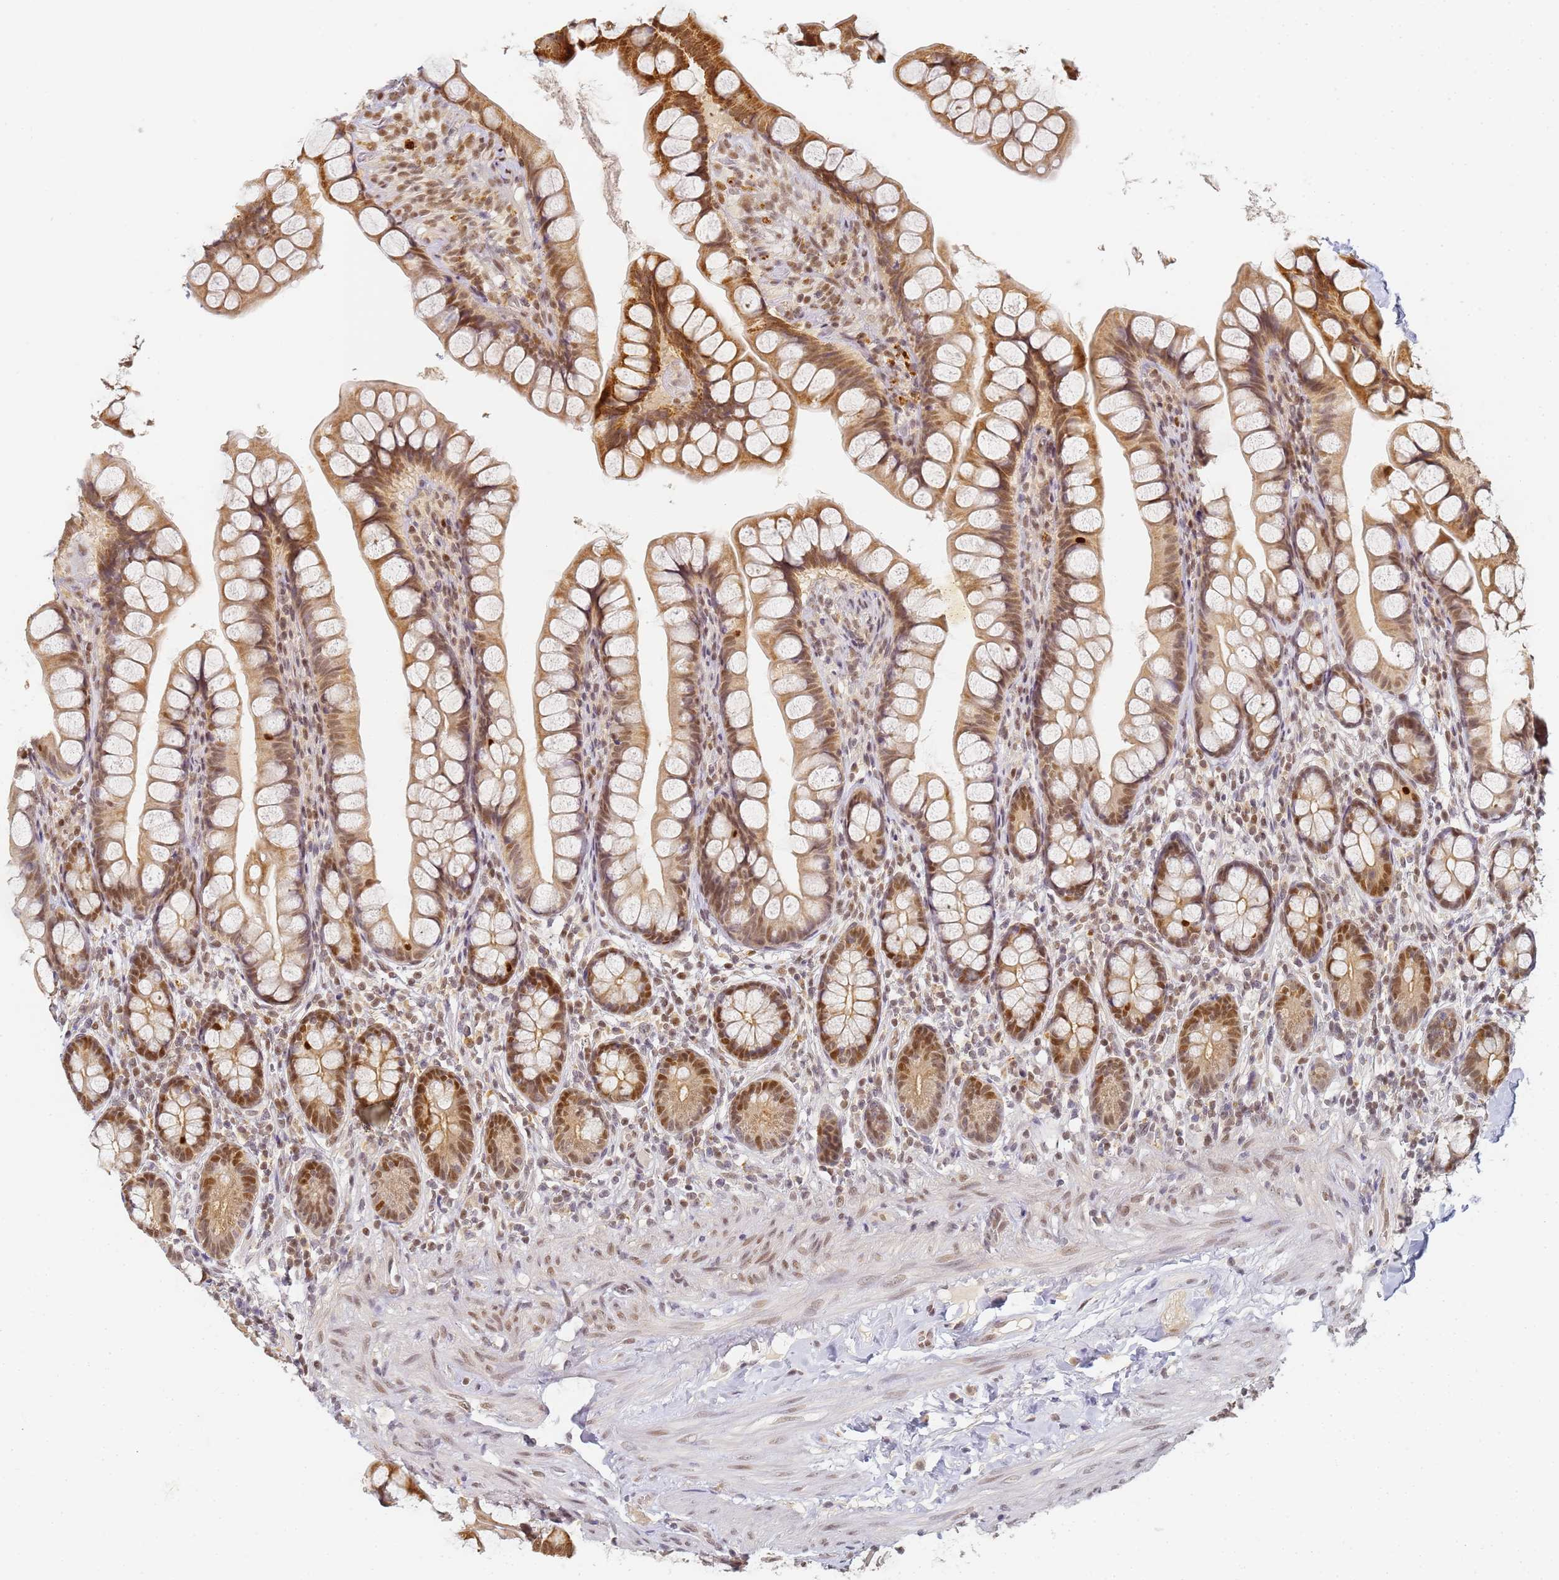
{"staining": {"intensity": "strong", "quantity": "25%-75%", "location": "cytoplasmic/membranous,nuclear"}, "tissue": "small intestine", "cell_type": "Glandular cells", "image_type": "normal", "snomed": [{"axis": "morphology", "description": "Normal tissue, NOS"}, {"axis": "topography", "description": "Small intestine"}], "caption": "The photomicrograph demonstrates immunohistochemical staining of benign small intestine. There is strong cytoplasmic/membranous,nuclear staining is identified in approximately 25%-75% of glandular cells.", "gene": "HMCES", "patient": {"sex": "male", "age": 70}}